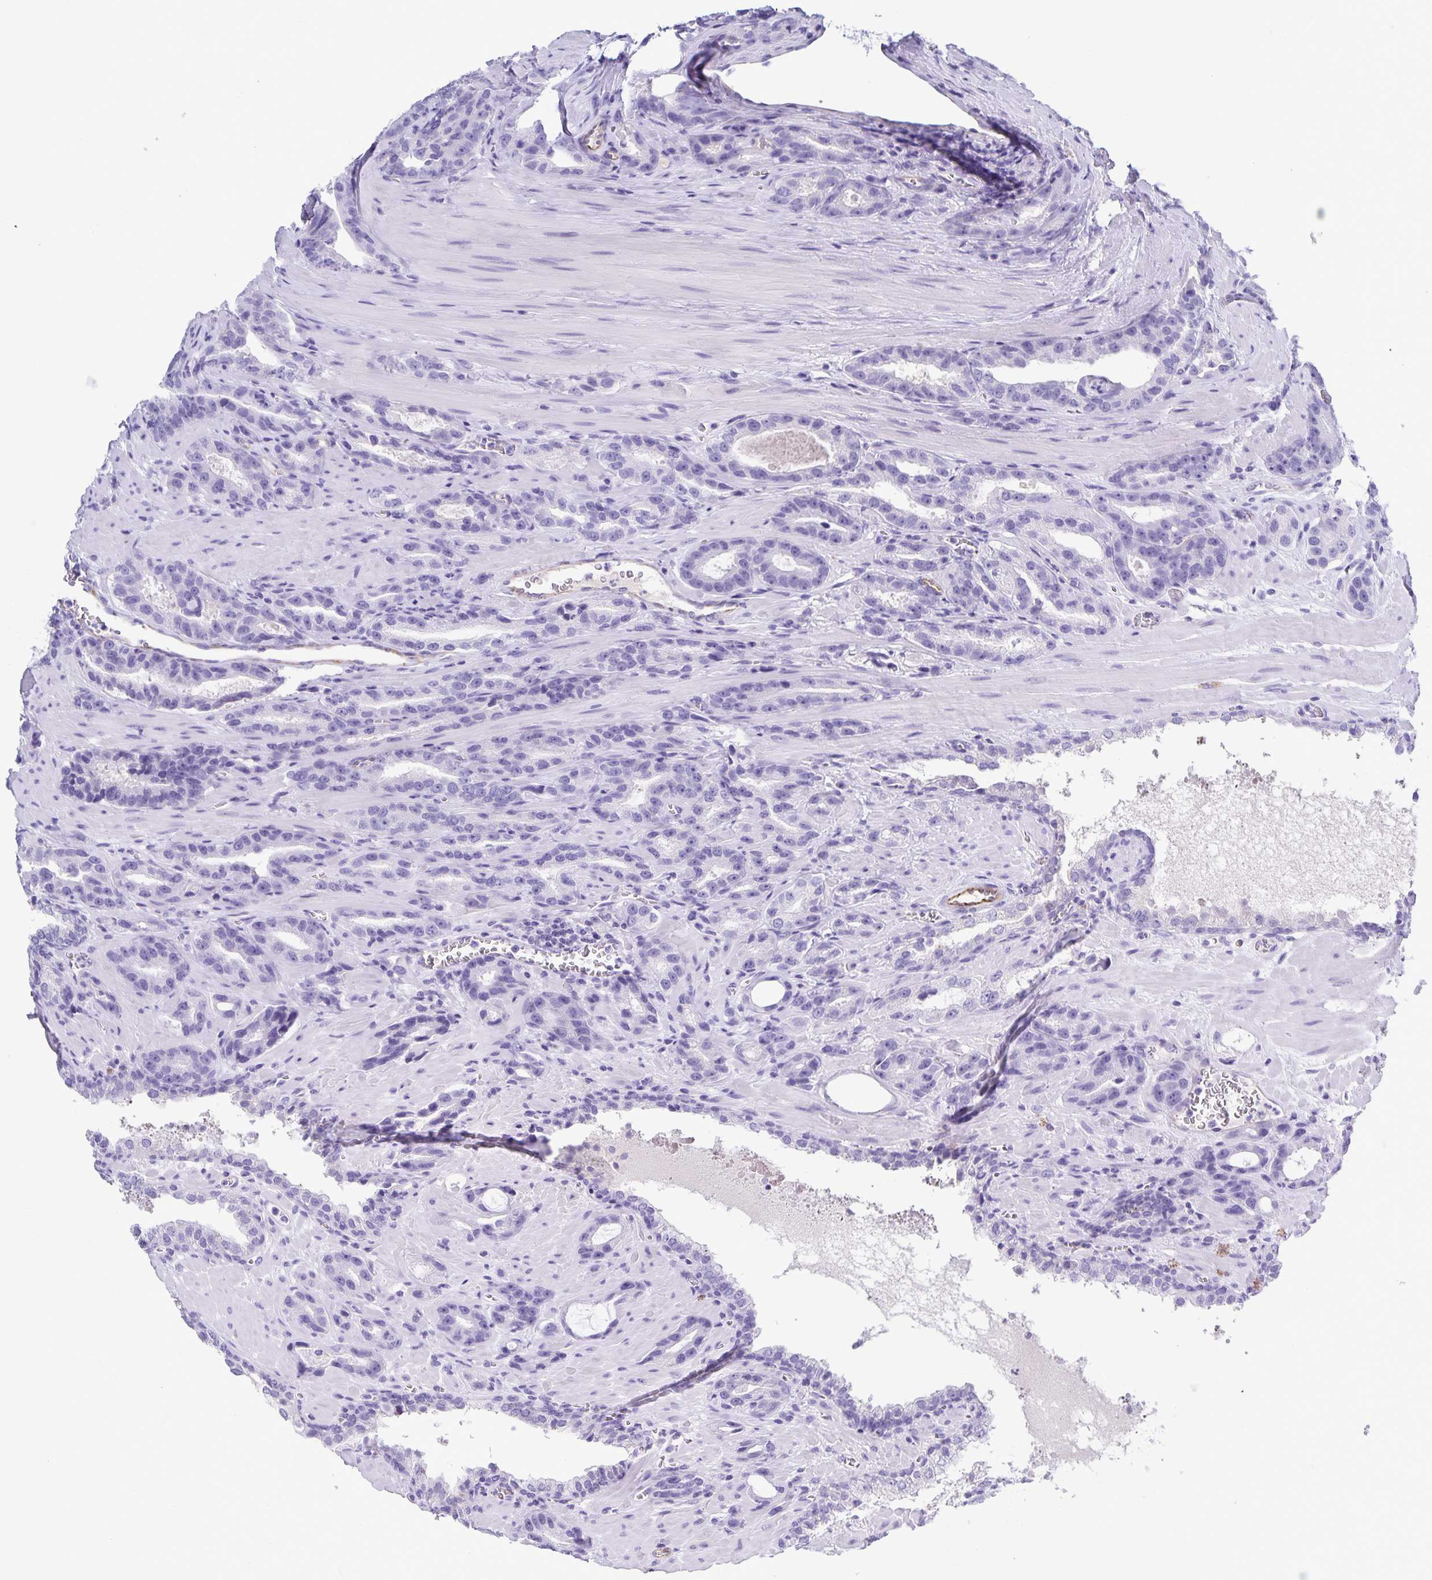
{"staining": {"intensity": "negative", "quantity": "none", "location": "none"}, "tissue": "prostate cancer", "cell_type": "Tumor cells", "image_type": "cancer", "snomed": [{"axis": "morphology", "description": "Adenocarcinoma, High grade"}, {"axis": "topography", "description": "Prostate"}], "caption": "Histopathology image shows no significant protein staining in tumor cells of prostate adenocarcinoma (high-grade).", "gene": "UBQLN3", "patient": {"sex": "male", "age": 65}}